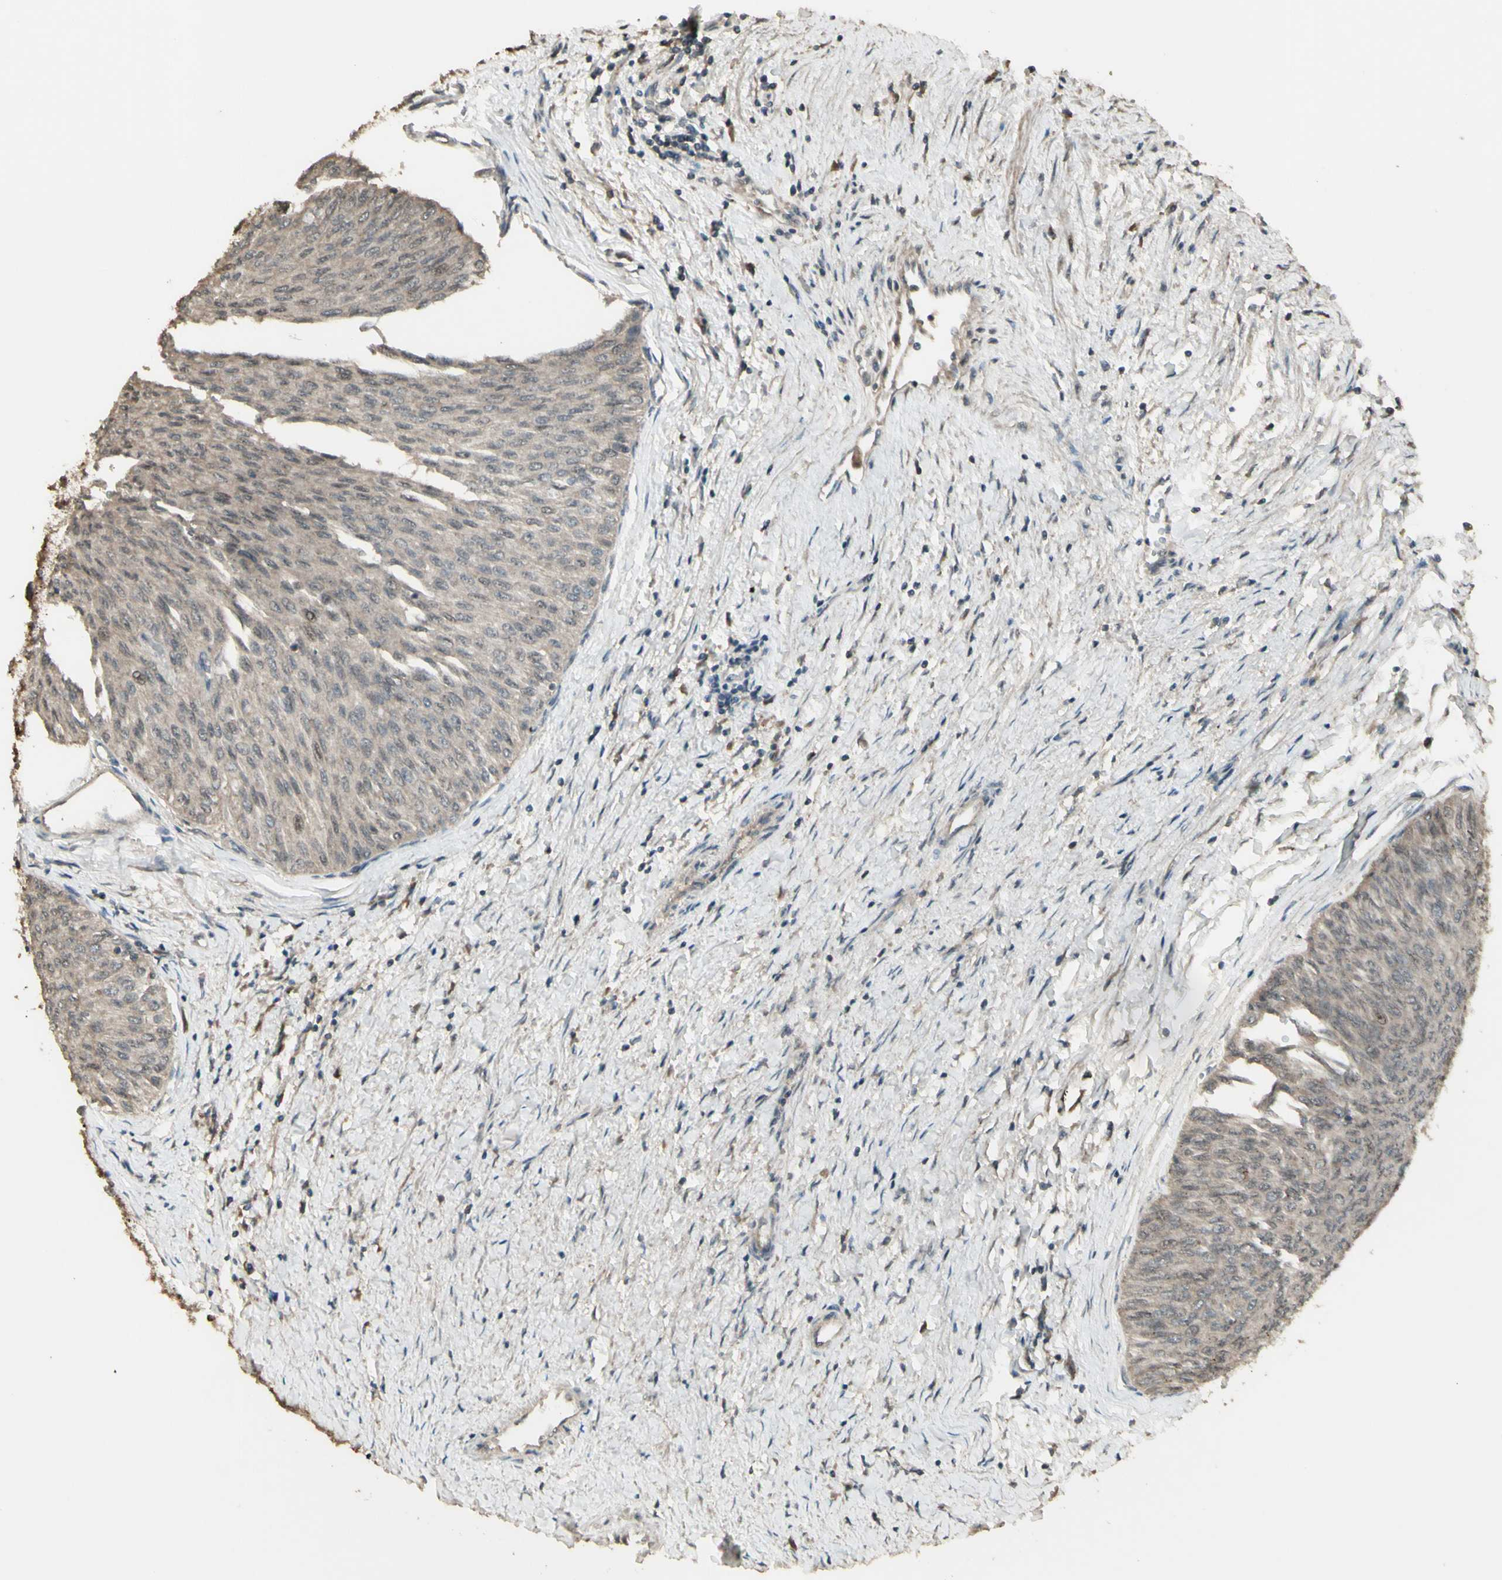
{"staining": {"intensity": "weak", "quantity": ">75%", "location": "cytoplasmic/membranous"}, "tissue": "urothelial cancer", "cell_type": "Tumor cells", "image_type": "cancer", "snomed": [{"axis": "morphology", "description": "Urothelial carcinoma, Low grade"}, {"axis": "topography", "description": "Urinary bladder"}], "caption": "Immunohistochemical staining of urothelial carcinoma (low-grade) reveals low levels of weak cytoplasmic/membranous protein positivity in approximately >75% of tumor cells. The staining is performed using DAB (3,3'-diaminobenzidine) brown chromogen to label protein expression. The nuclei are counter-stained blue using hematoxylin.", "gene": "GNAS", "patient": {"sex": "male", "age": 78}}